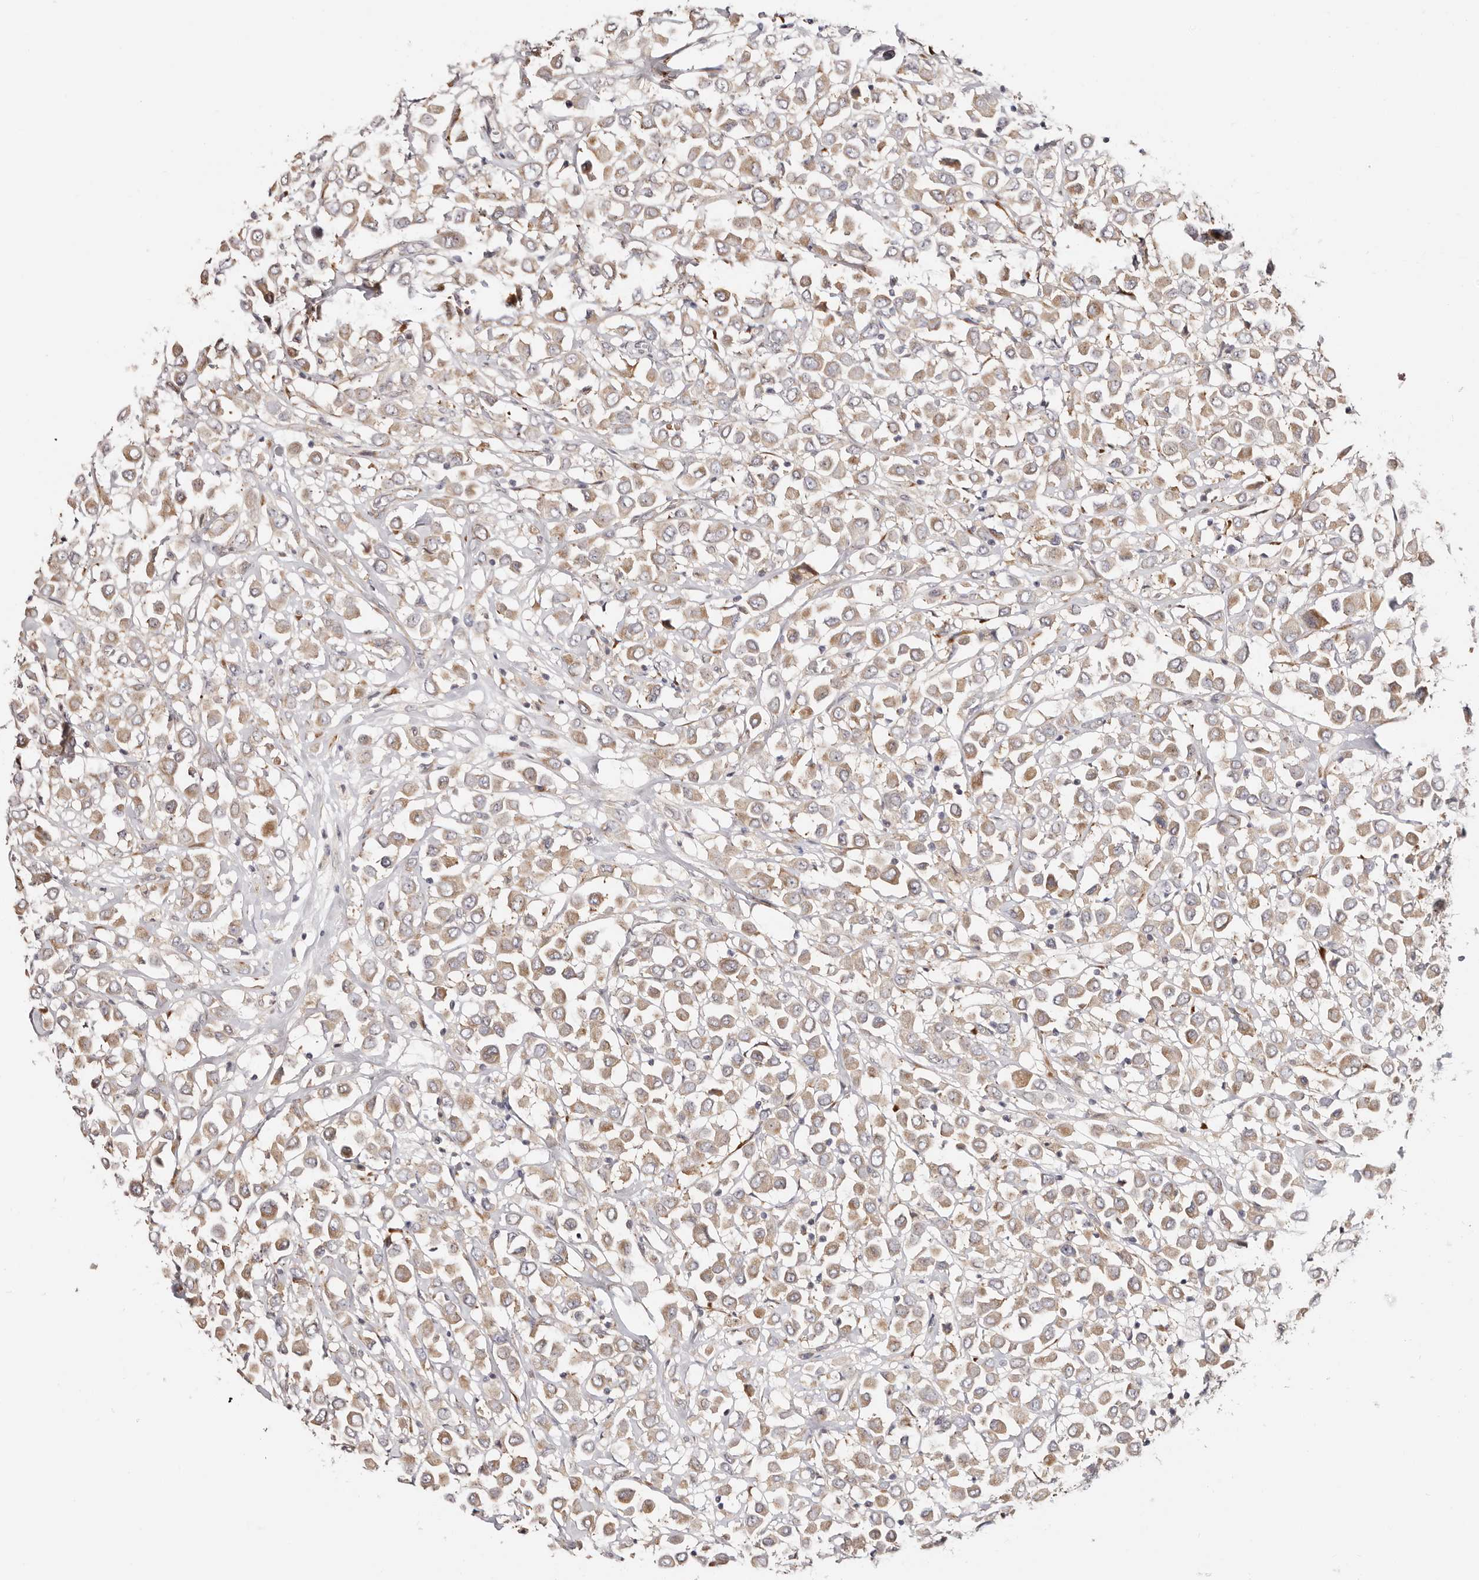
{"staining": {"intensity": "weak", "quantity": ">75%", "location": "cytoplasmic/membranous"}, "tissue": "breast cancer", "cell_type": "Tumor cells", "image_type": "cancer", "snomed": [{"axis": "morphology", "description": "Duct carcinoma"}, {"axis": "topography", "description": "Breast"}], "caption": "Immunohistochemistry (IHC) micrograph of neoplastic tissue: human breast cancer stained using immunohistochemistry (IHC) exhibits low levels of weak protein expression localized specifically in the cytoplasmic/membranous of tumor cells, appearing as a cytoplasmic/membranous brown color.", "gene": "BCL2L15", "patient": {"sex": "female", "age": 61}}